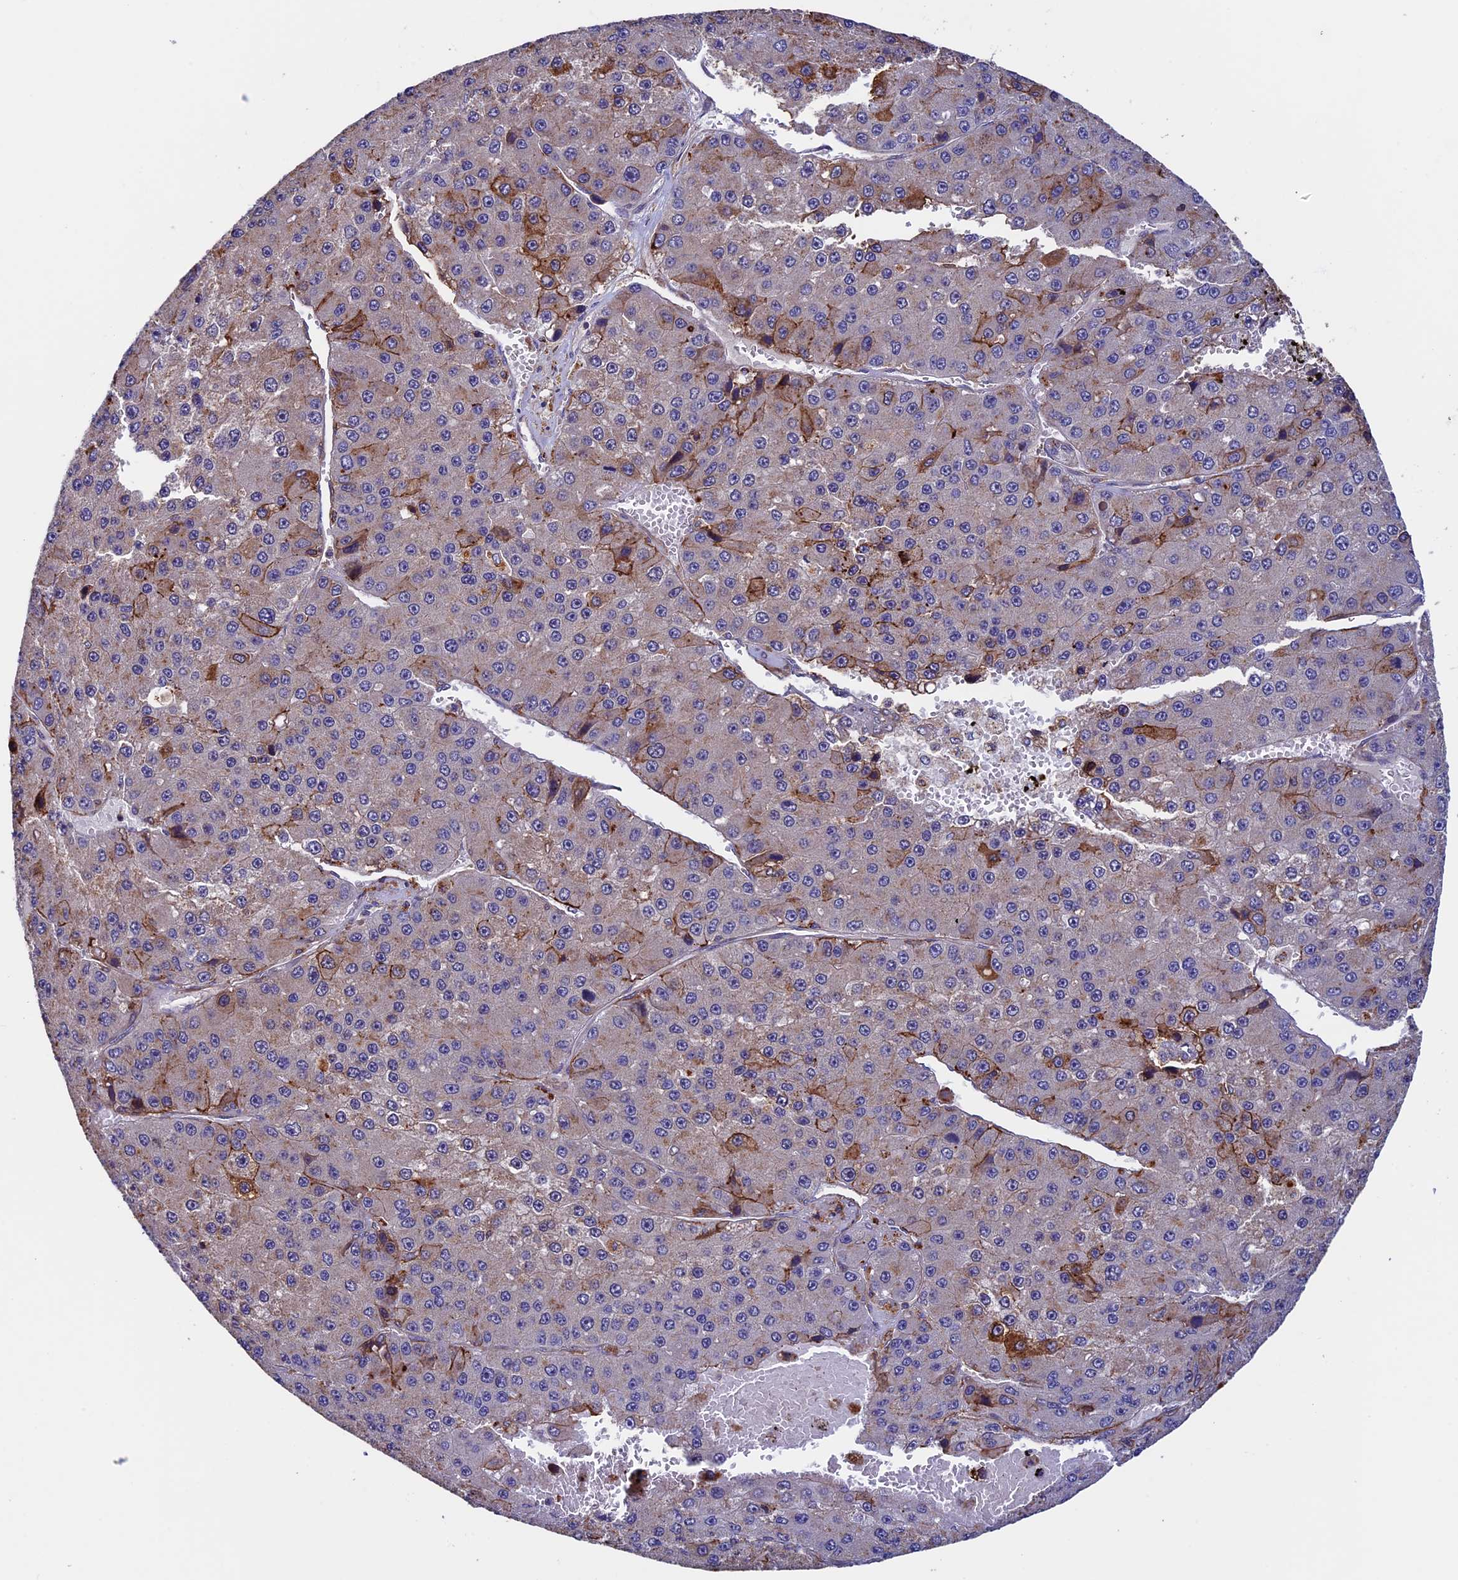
{"staining": {"intensity": "moderate", "quantity": "<25%", "location": "cytoplasmic/membranous"}, "tissue": "liver cancer", "cell_type": "Tumor cells", "image_type": "cancer", "snomed": [{"axis": "morphology", "description": "Carcinoma, Hepatocellular, NOS"}, {"axis": "topography", "description": "Liver"}], "caption": "A brown stain highlights moderate cytoplasmic/membranous expression of a protein in human liver cancer tumor cells.", "gene": "SLC9A5", "patient": {"sex": "female", "age": 73}}